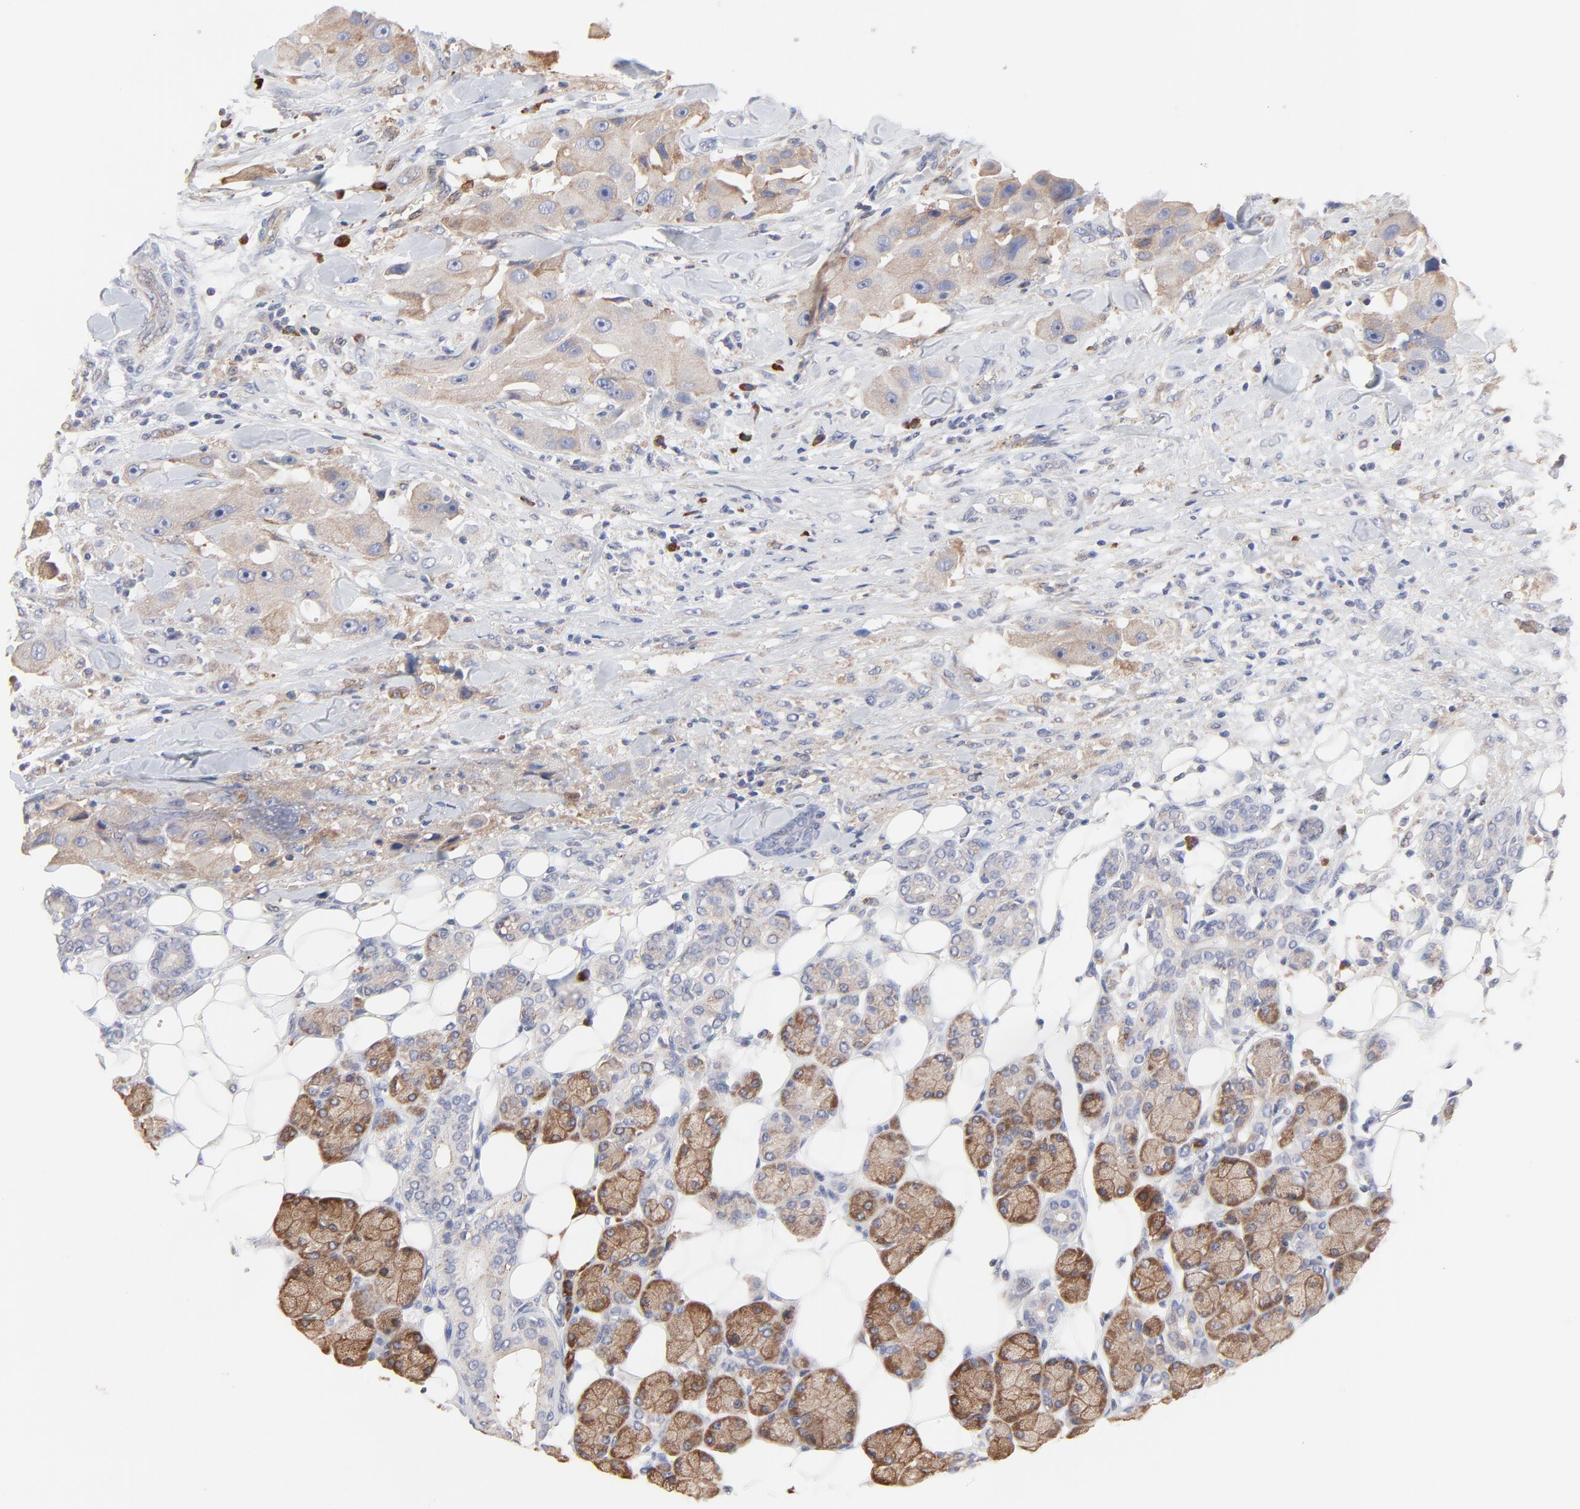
{"staining": {"intensity": "weak", "quantity": ">75%", "location": "cytoplasmic/membranous"}, "tissue": "head and neck cancer", "cell_type": "Tumor cells", "image_type": "cancer", "snomed": [{"axis": "morphology", "description": "Normal tissue, NOS"}, {"axis": "morphology", "description": "Adenocarcinoma, NOS"}, {"axis": "topography", "description": "Salivary gland"}, {"axis": "topography", "description": "Head-Neck"}], "caption": "This is an image of IHC staining of head and neck cancer, which shows weak positivity in the cytoplasmic/membranous of tumor cells.", "gene": "TRIM22", "patient": {"sex": "male", "age": 80}}